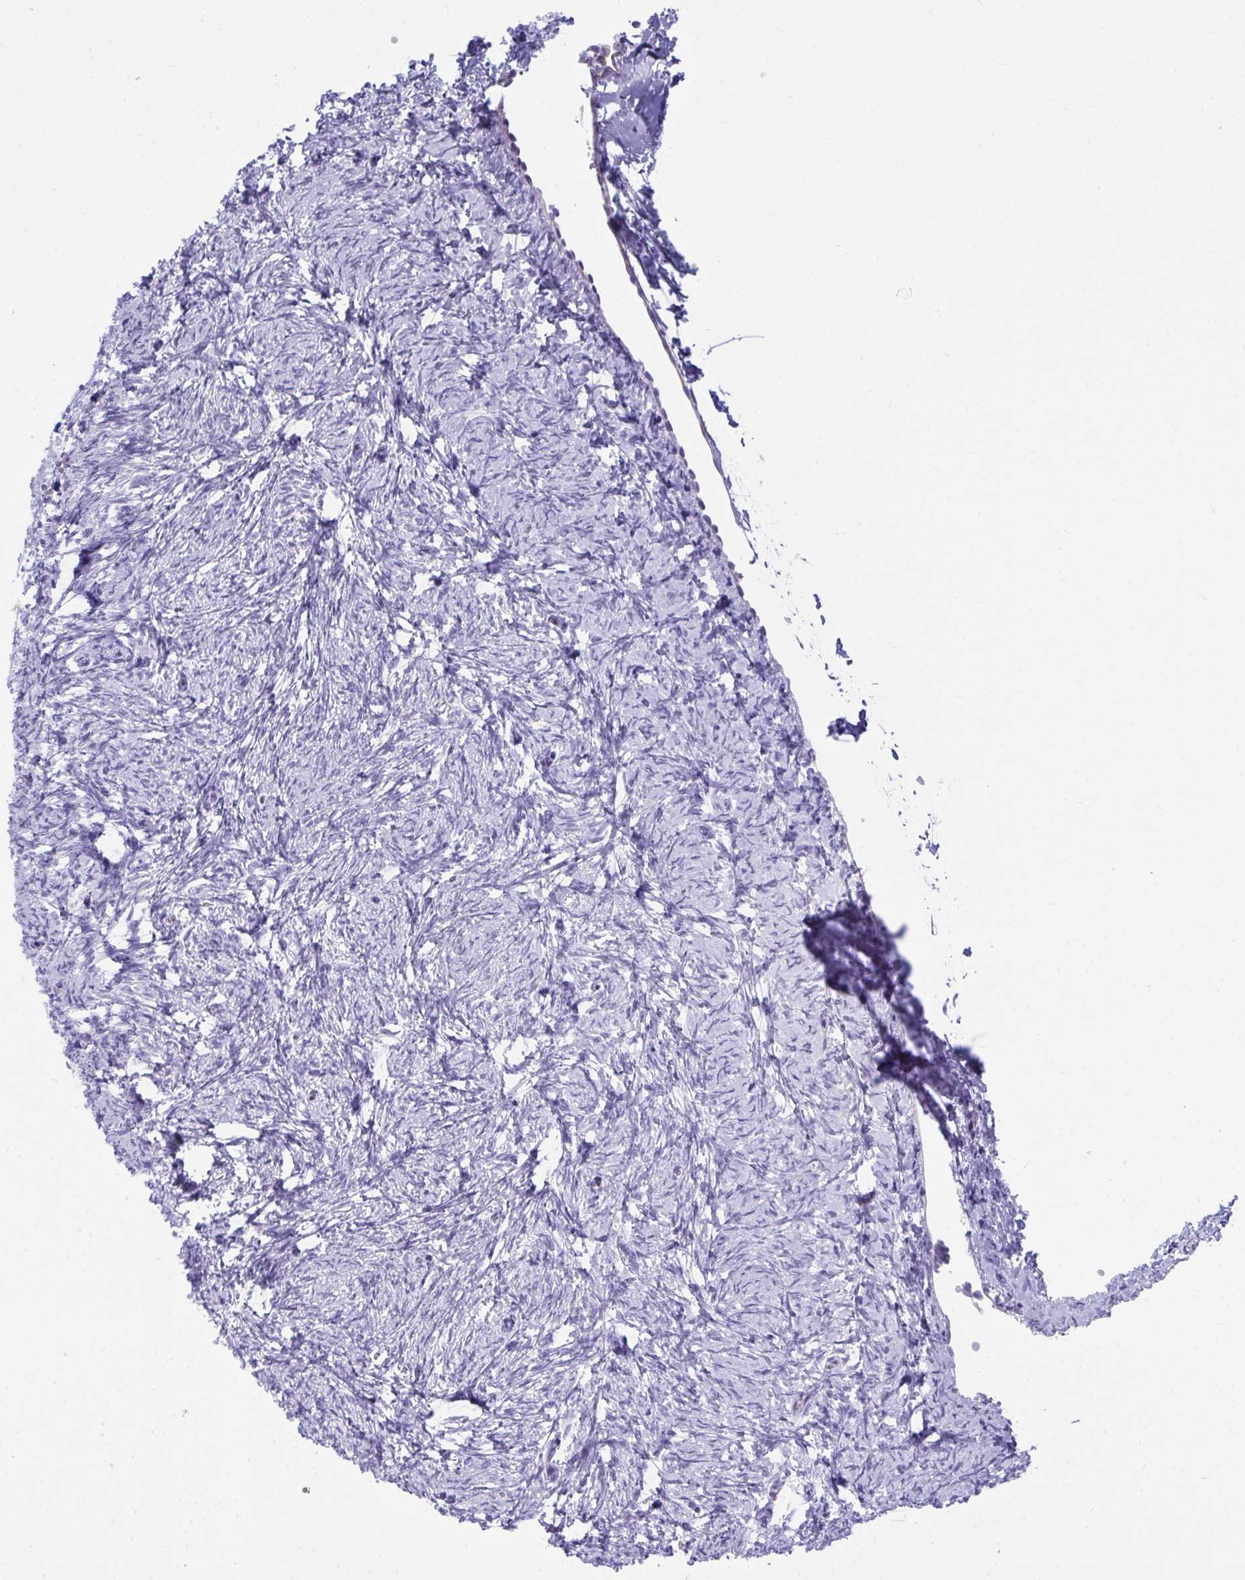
{"staining": {"intensity": "negative", "quantity": "none", "location": "none"}, "tissue": "ovary", "cell_type": "Follicle cells", "image_type": "normal", "snomed": [{"axis": "morphology", "description": "Normal tissue, NOS"}, {"axis": "topography", "description": "Ovary"}], "caption": "A high-resolution photomicrograph shows IHC staining of normal ovary, which demonstrates no significant staining in follicle cells. The staining is performed using DAB (3,3'-diaminobenzidine) brown chromogen with nuclei counter-stained in using hematoxylin.", "gene": "AIG1", "patient": {"sex": "female", "age": 41}}